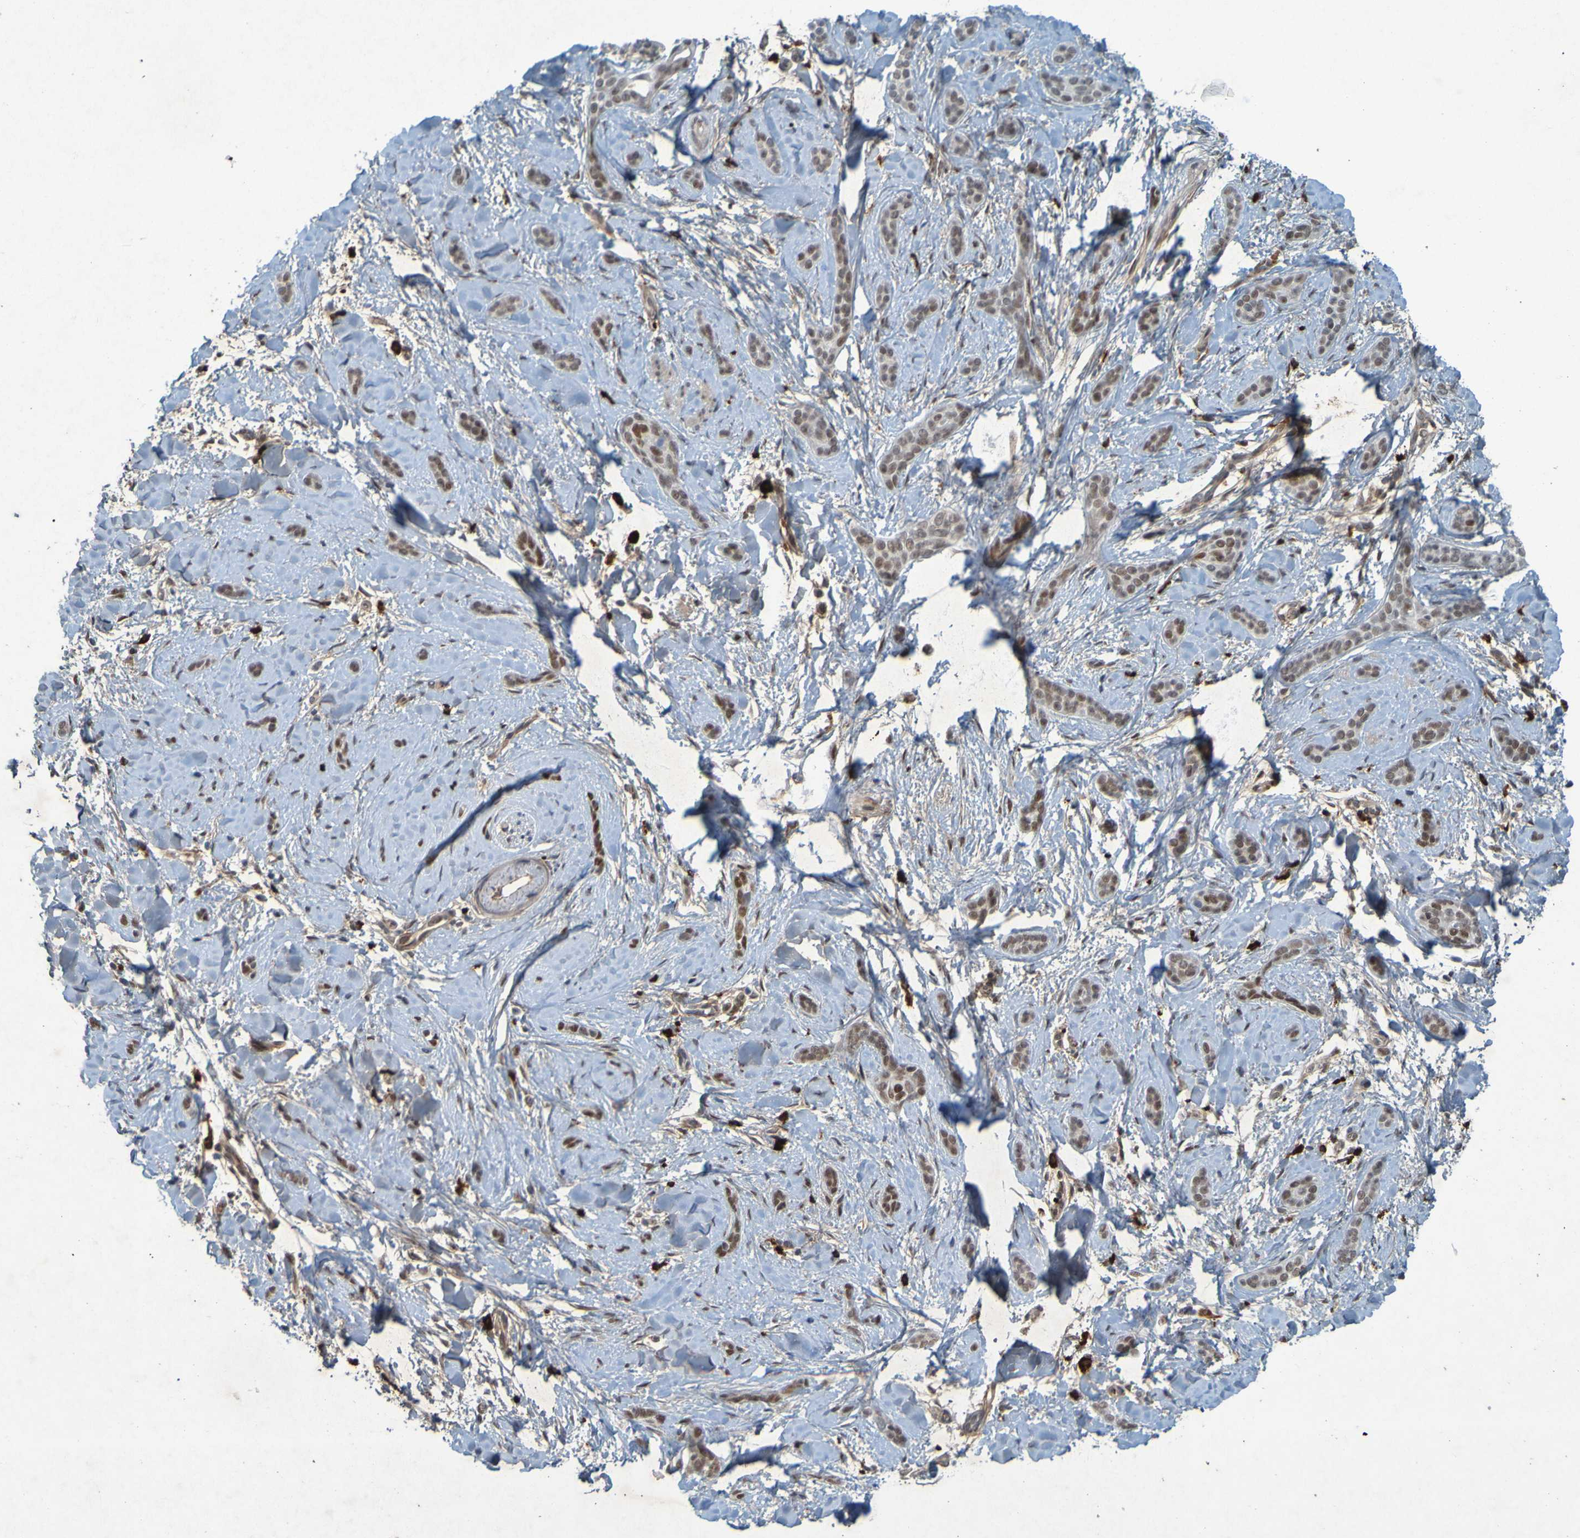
{"staining": {"intensity": "moderate", "quantity": ">75%", "location": "cytoplasmic/membranous,nuclear"}, "tissue": "skin cancer", "cell_type": "Tumor cells", "image_type": "cancer", "snomed": [{"axis": "morphology", "description": "Basal cell carcinoma"}, {"axis": "morphology", "description": "Adnexal tumor, benign"}, {"axis": "topography", "description": "Skin"}], "caption": "A histopathology image of skin benign adnexal tumor stained for a protein demonstrates moderate cytoplasmic/membranous and nuclear brown staining in tumor cells. The protein of interest is shown in brown color, while the nuclei are stained blue.", "gene": "MCPH1", "patient": {"sex": "female", "age": 42}}